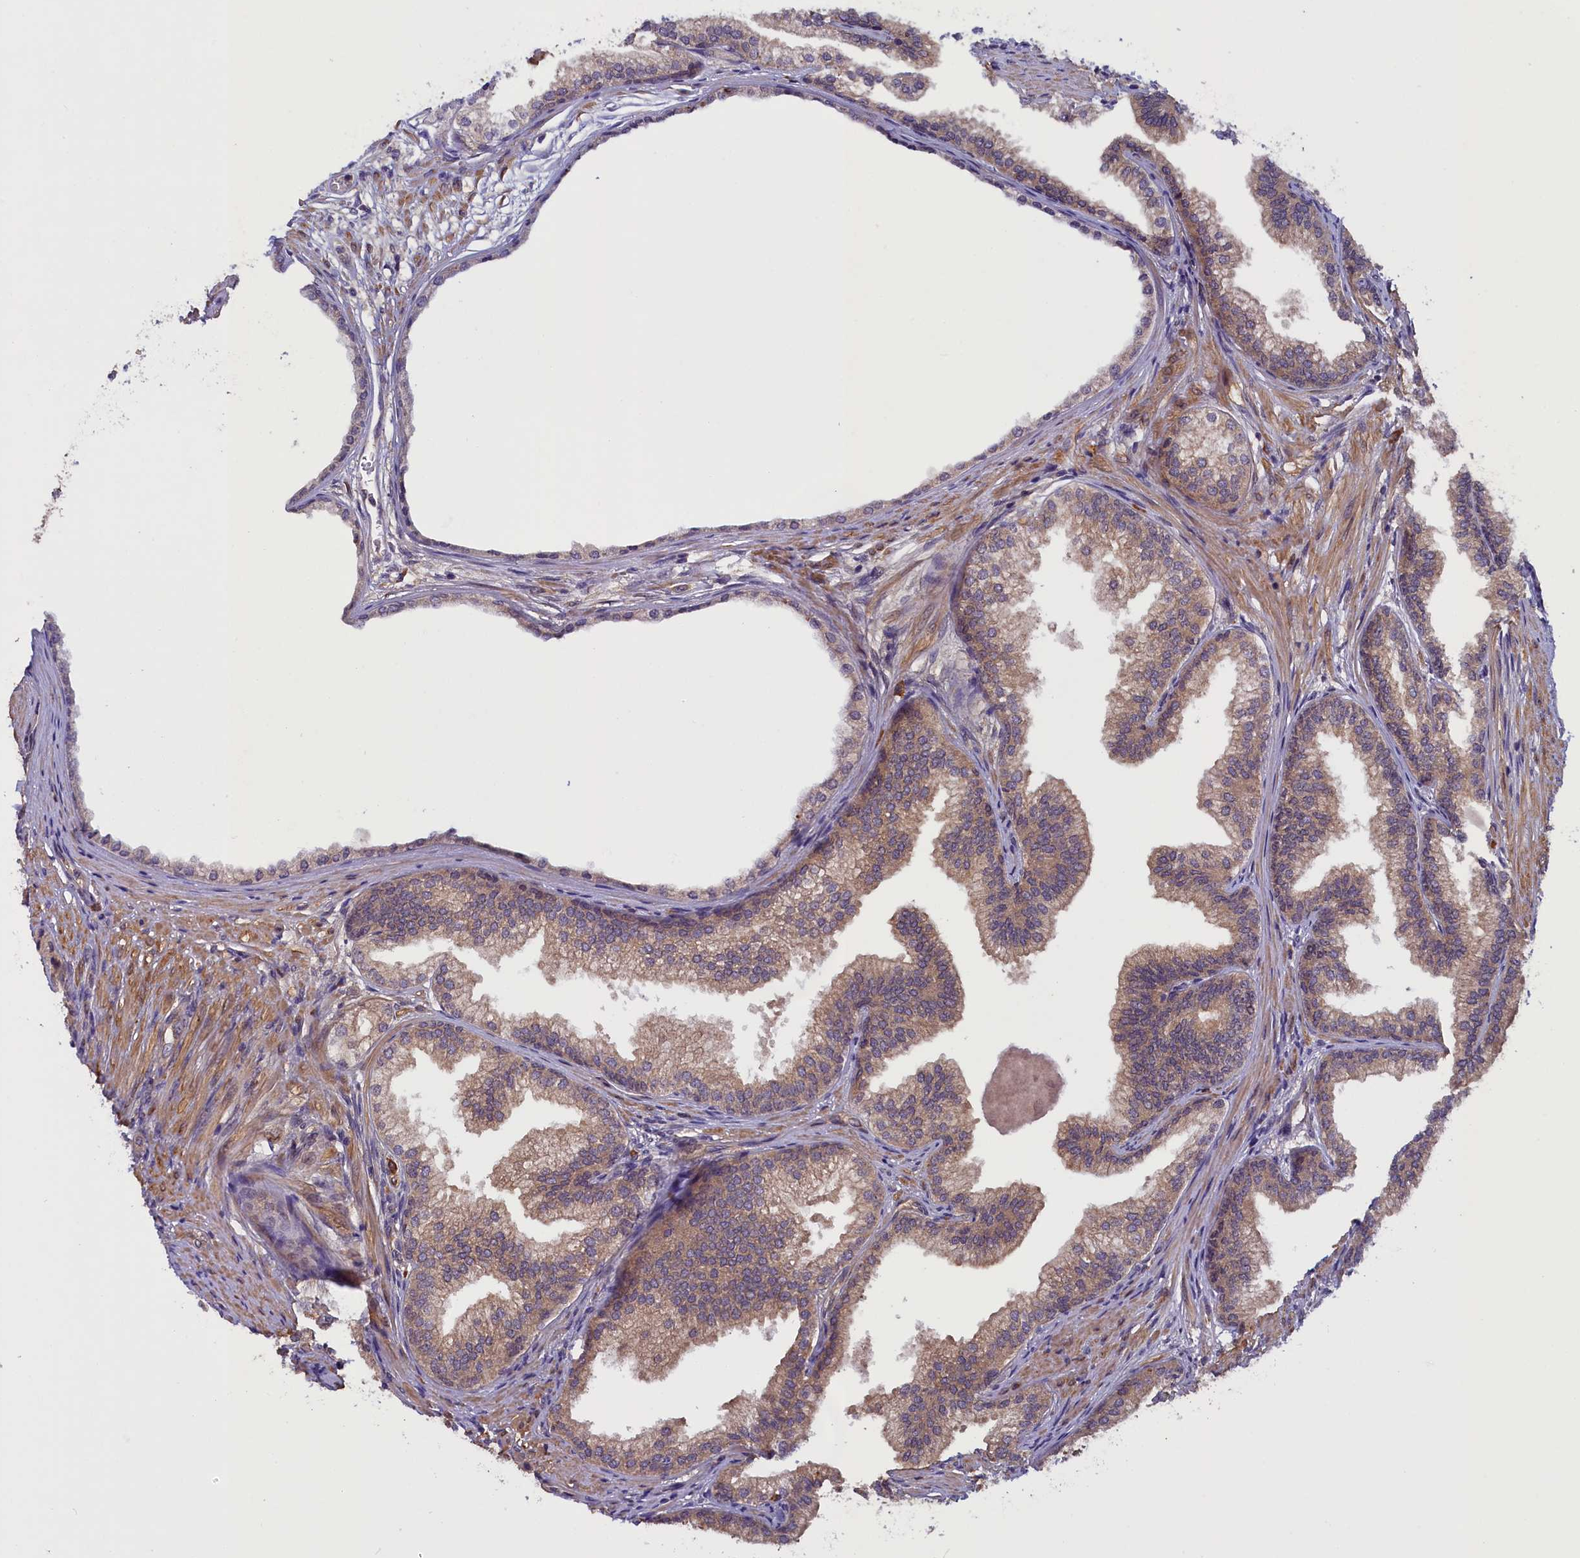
{"staining": {"intensity": "moderate", "quantity": ">75%", "location": "cytoplasmic/membranous"}, "tissue": "prostate", "cell_type": "Glandular cells", "image_type": "normal", "snomed": [{"axis": "morphology", "description": "Normal tissue, NOS"}, {"axis": "topography", "description": "Prostate"}], "caption": "Immunohistochemical staining of unremarkable prostate reveals medium levels of moderate cytoplasmic/membranous expression in approximately >75% of glandular cells. Nuclei are stained in blue.", "gene": "CCDC9B", "patient": {"sex": "male", "age": 76}}